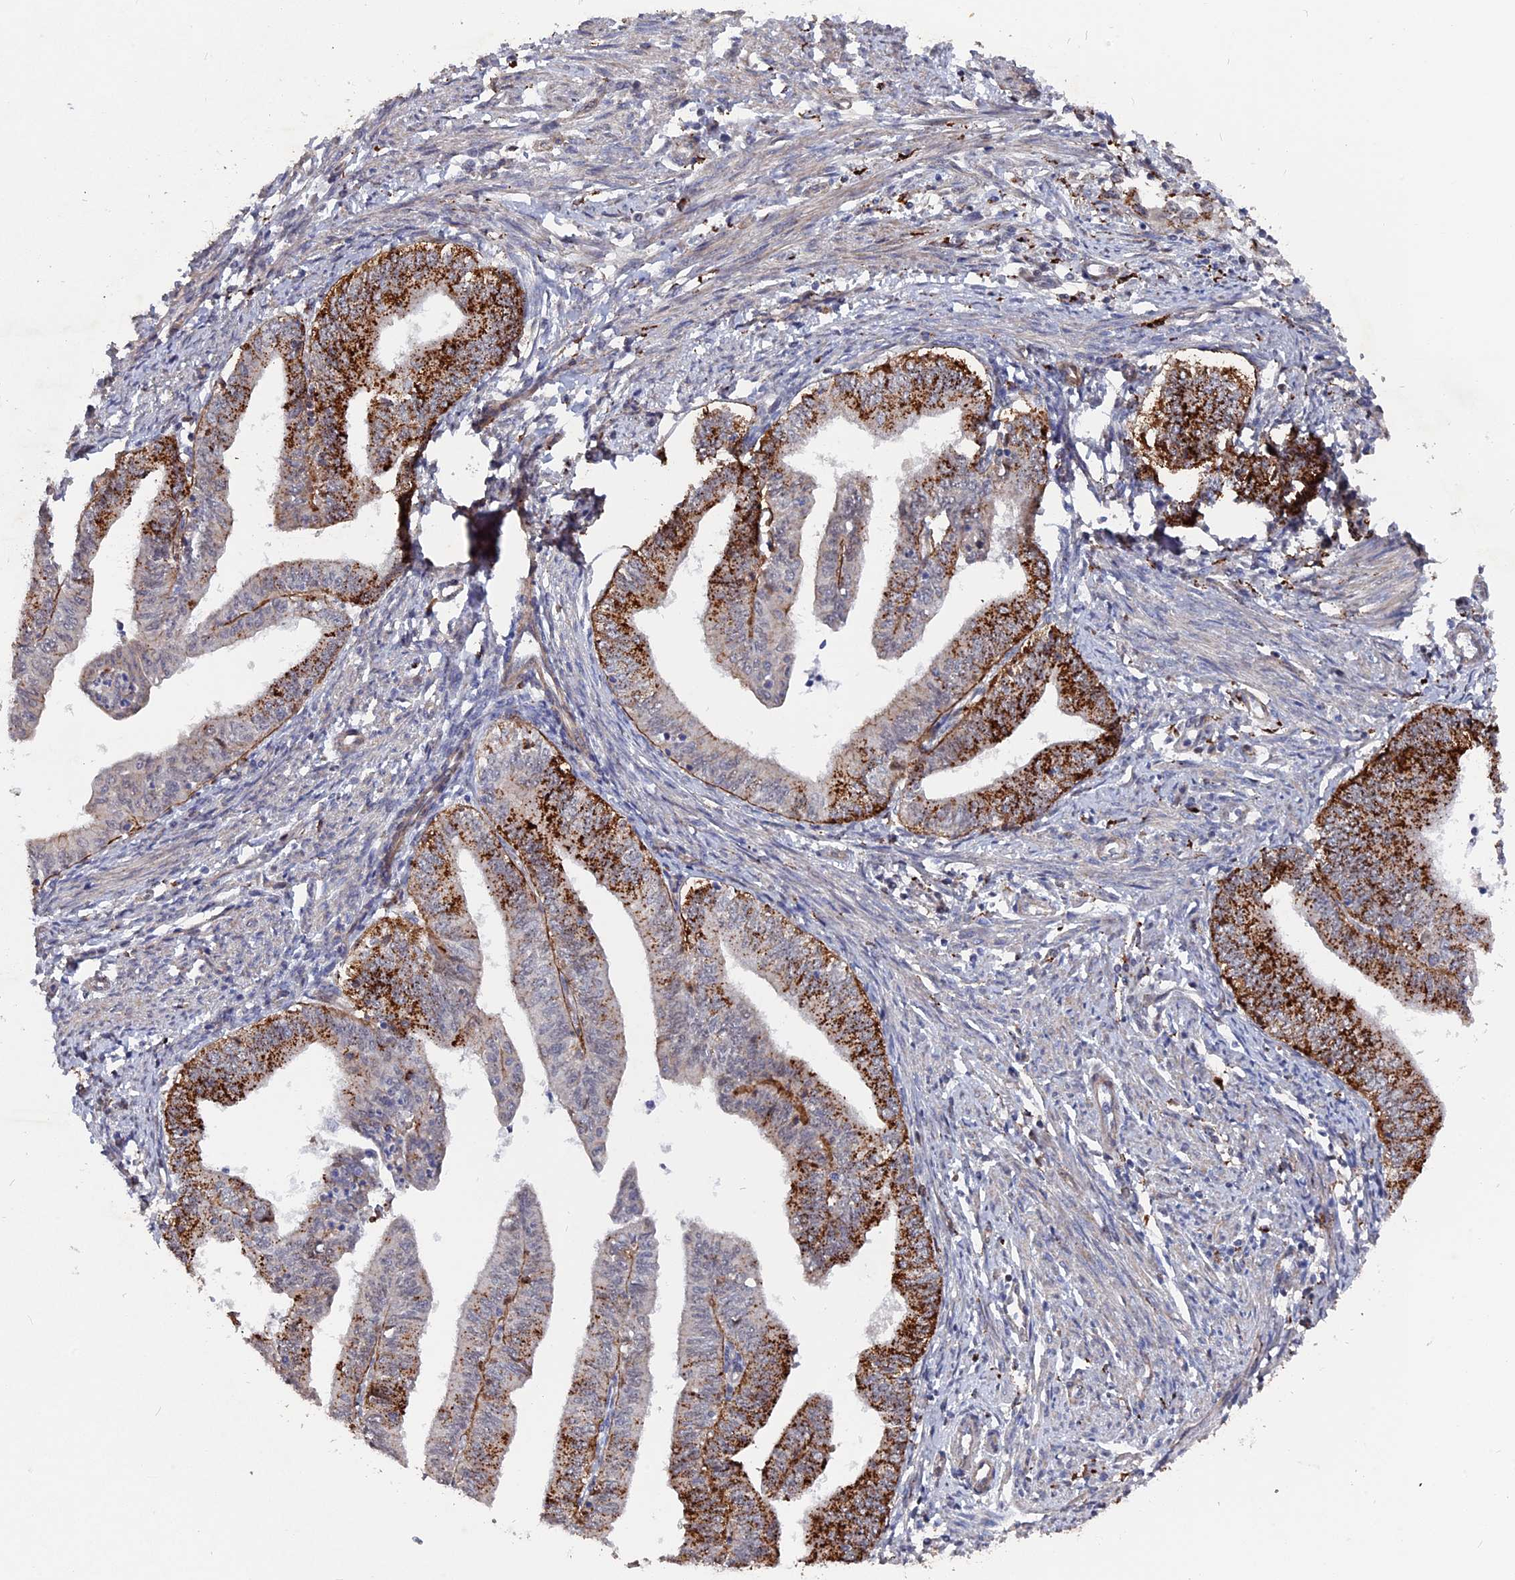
{"staining": {"intensity": "strong", "quantity": "25%-75%", "location": "cytoplasmic/membranous"}, "tissue": "endometrial cancer", "cell_type": "Tumor cells", "image_type": "cancer", "snomed": [{"axis": "morphology", "description": "Adenocarcinoma, NOS"}, {"axis": "topography", "description": "Endometrium"}], "caption": "An image showing strong cytoplasmic/membranous positivity in about 25%-75% of tumor cells in endometrial cancer, as visualized by brown immunohistochemical staining.", "gene": "NOSIP", "patient": {"sex": "female", "age": 66}}